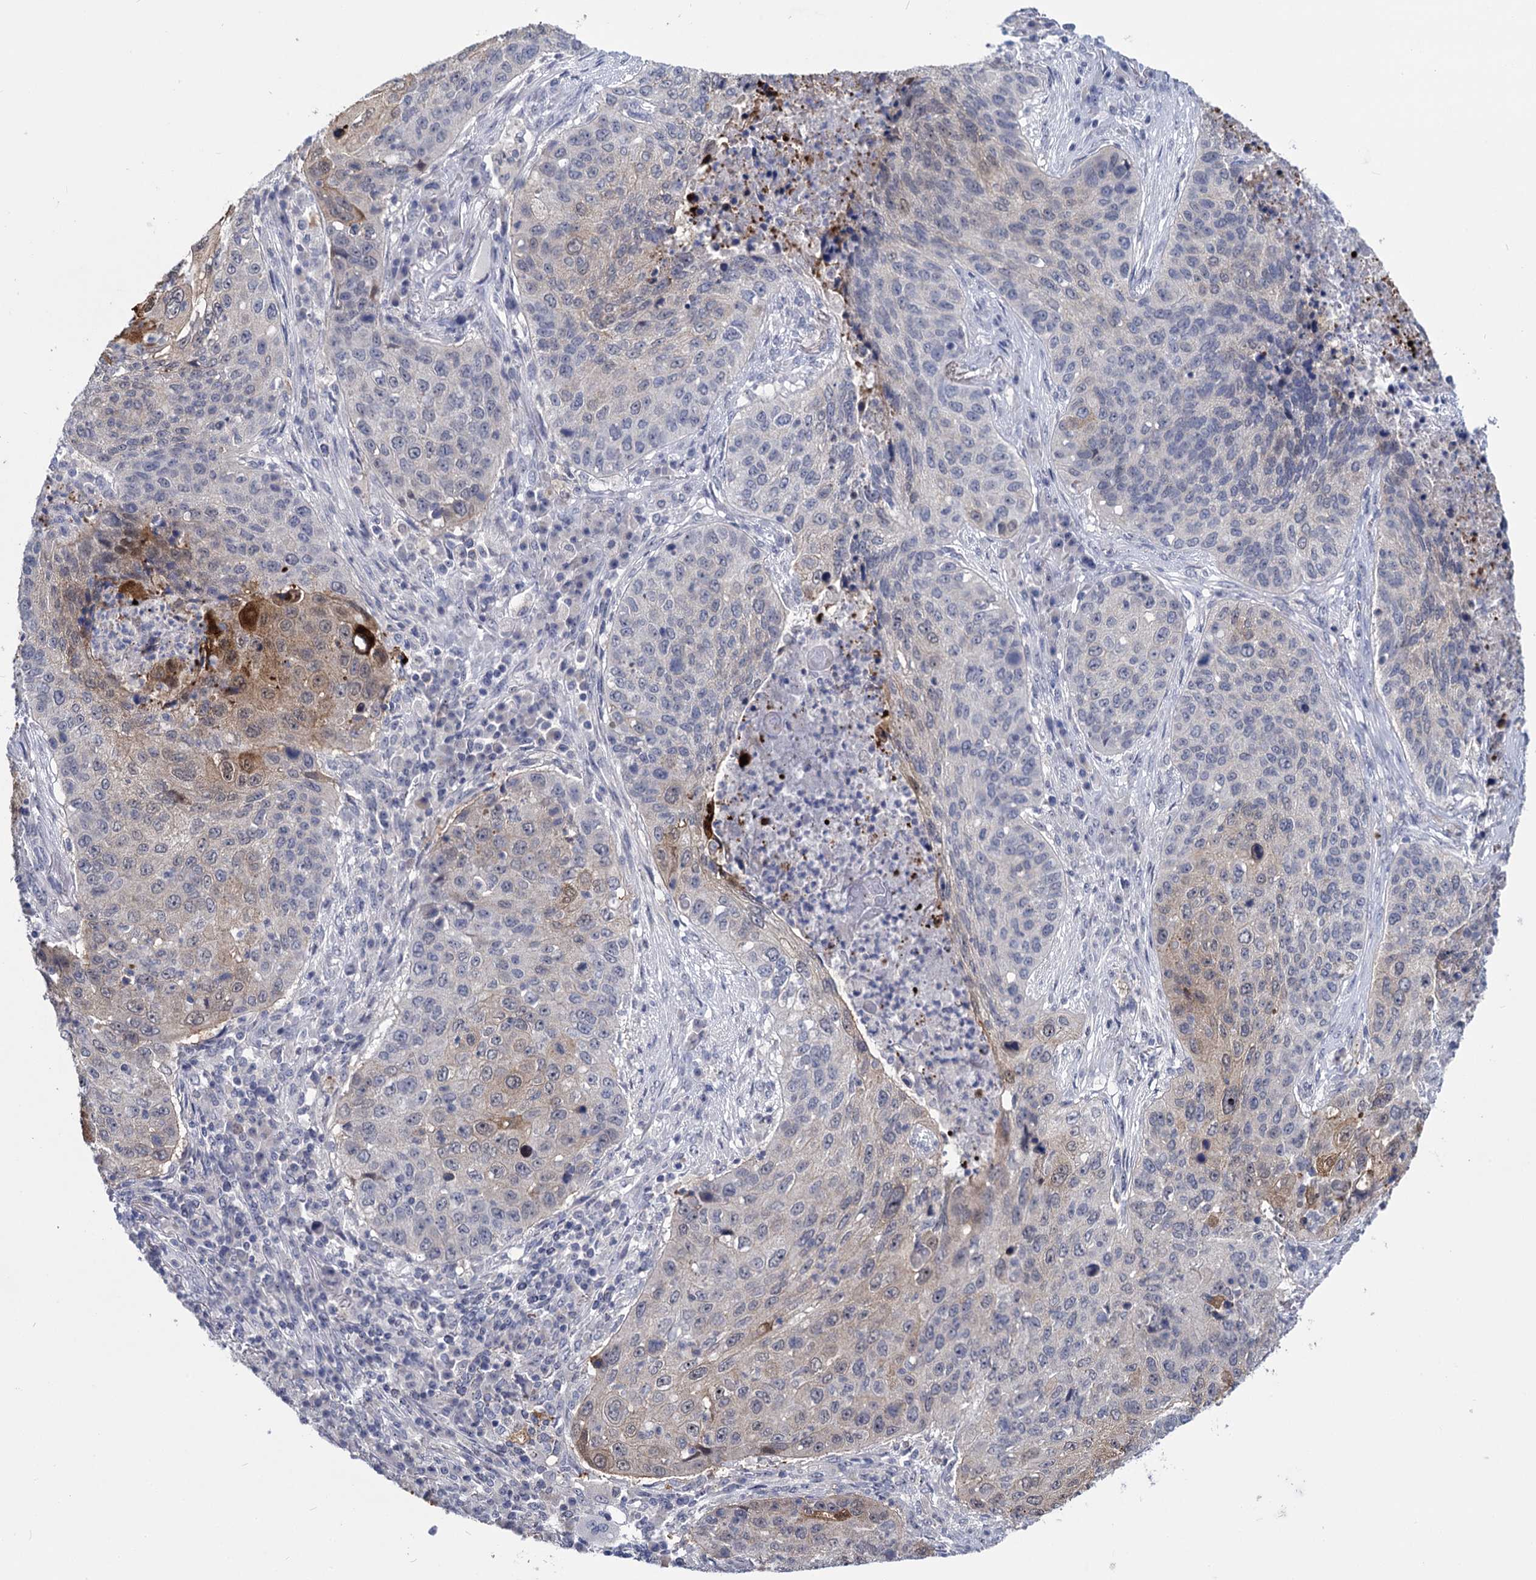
{"staining": {"intensity": "strong", "quantity": "<25%", "location": "cytoplasmic/membranous,nuclear"}, "tissue": "lung cancer", "cell_type": "Tumor cells", "image_type": "cancer", "snomed": [{"axis": "morphology", "description": "Squamous cell carcinoma, NOS"}, {"axis": "topography", "description": "Lung"}], "caption": "This image reveals immunohistochemistry staining of lung squamous cell carcinoma, with medium strong cytoplasmic/membranous and nuclear expression in about <25% of tumor cells.", "gene": "SFN", "patient": {"sex": "female", "age": 63}}